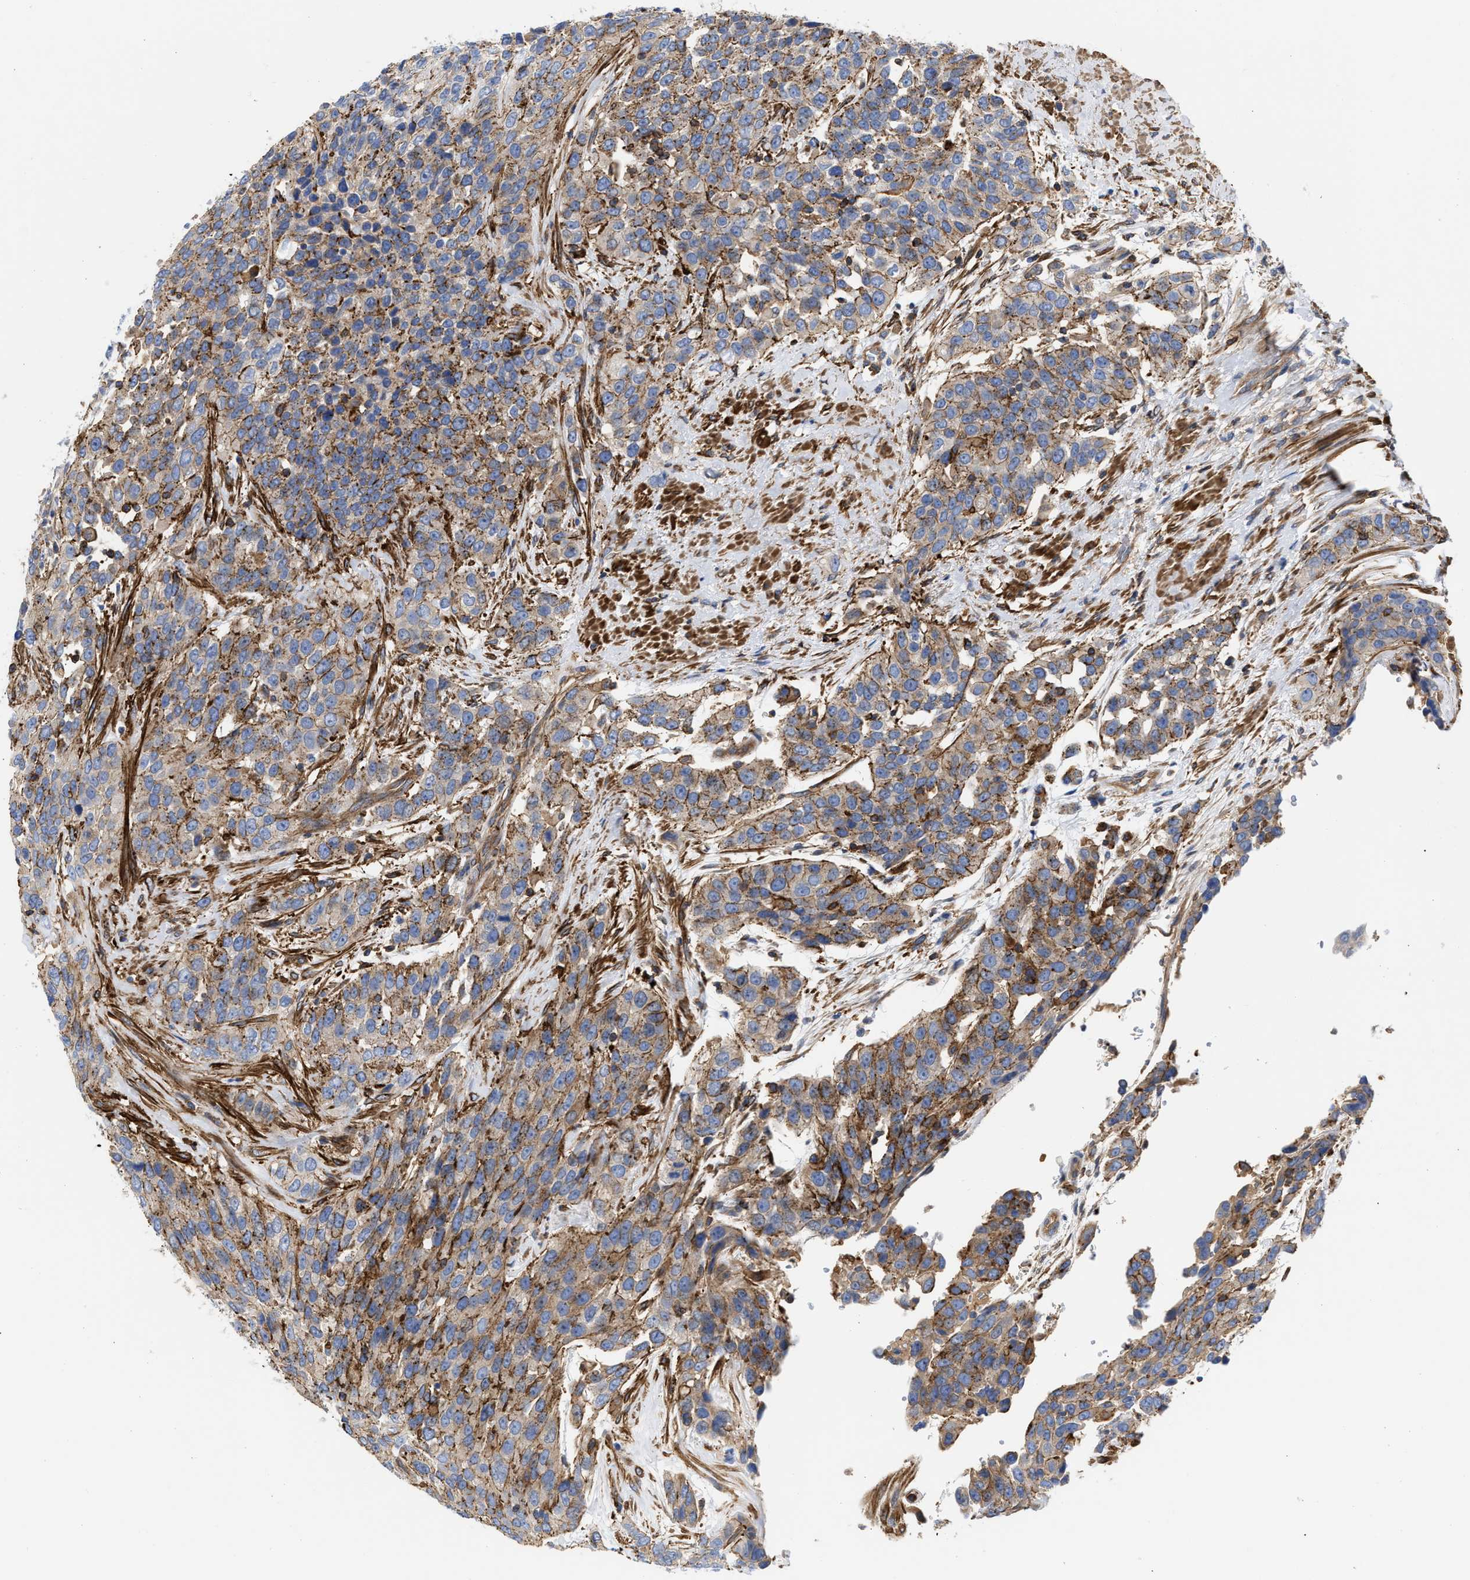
{"staining": {"intensity": "moderate", "quantity": "<25%", "location": "cytoplasmic/membranous"}, "tissue": "urothelial cancer", "cell_type": "Tumor cells", "image_type": "cancer", "snomed": [{"axis": "morphology", "description": "Urothelial carcinoma, High grade"}, {"axis": "topography", "description": "Urinary bladder"}], "caption": "Protein staining of urothelial carcinoma (high-grade) tissue shows moderate cytoplasmic/membranous positivity in about <25% of tumor cells.", "gene": "HS3ST5", "patient": {"sex": "female", "age": 80}}